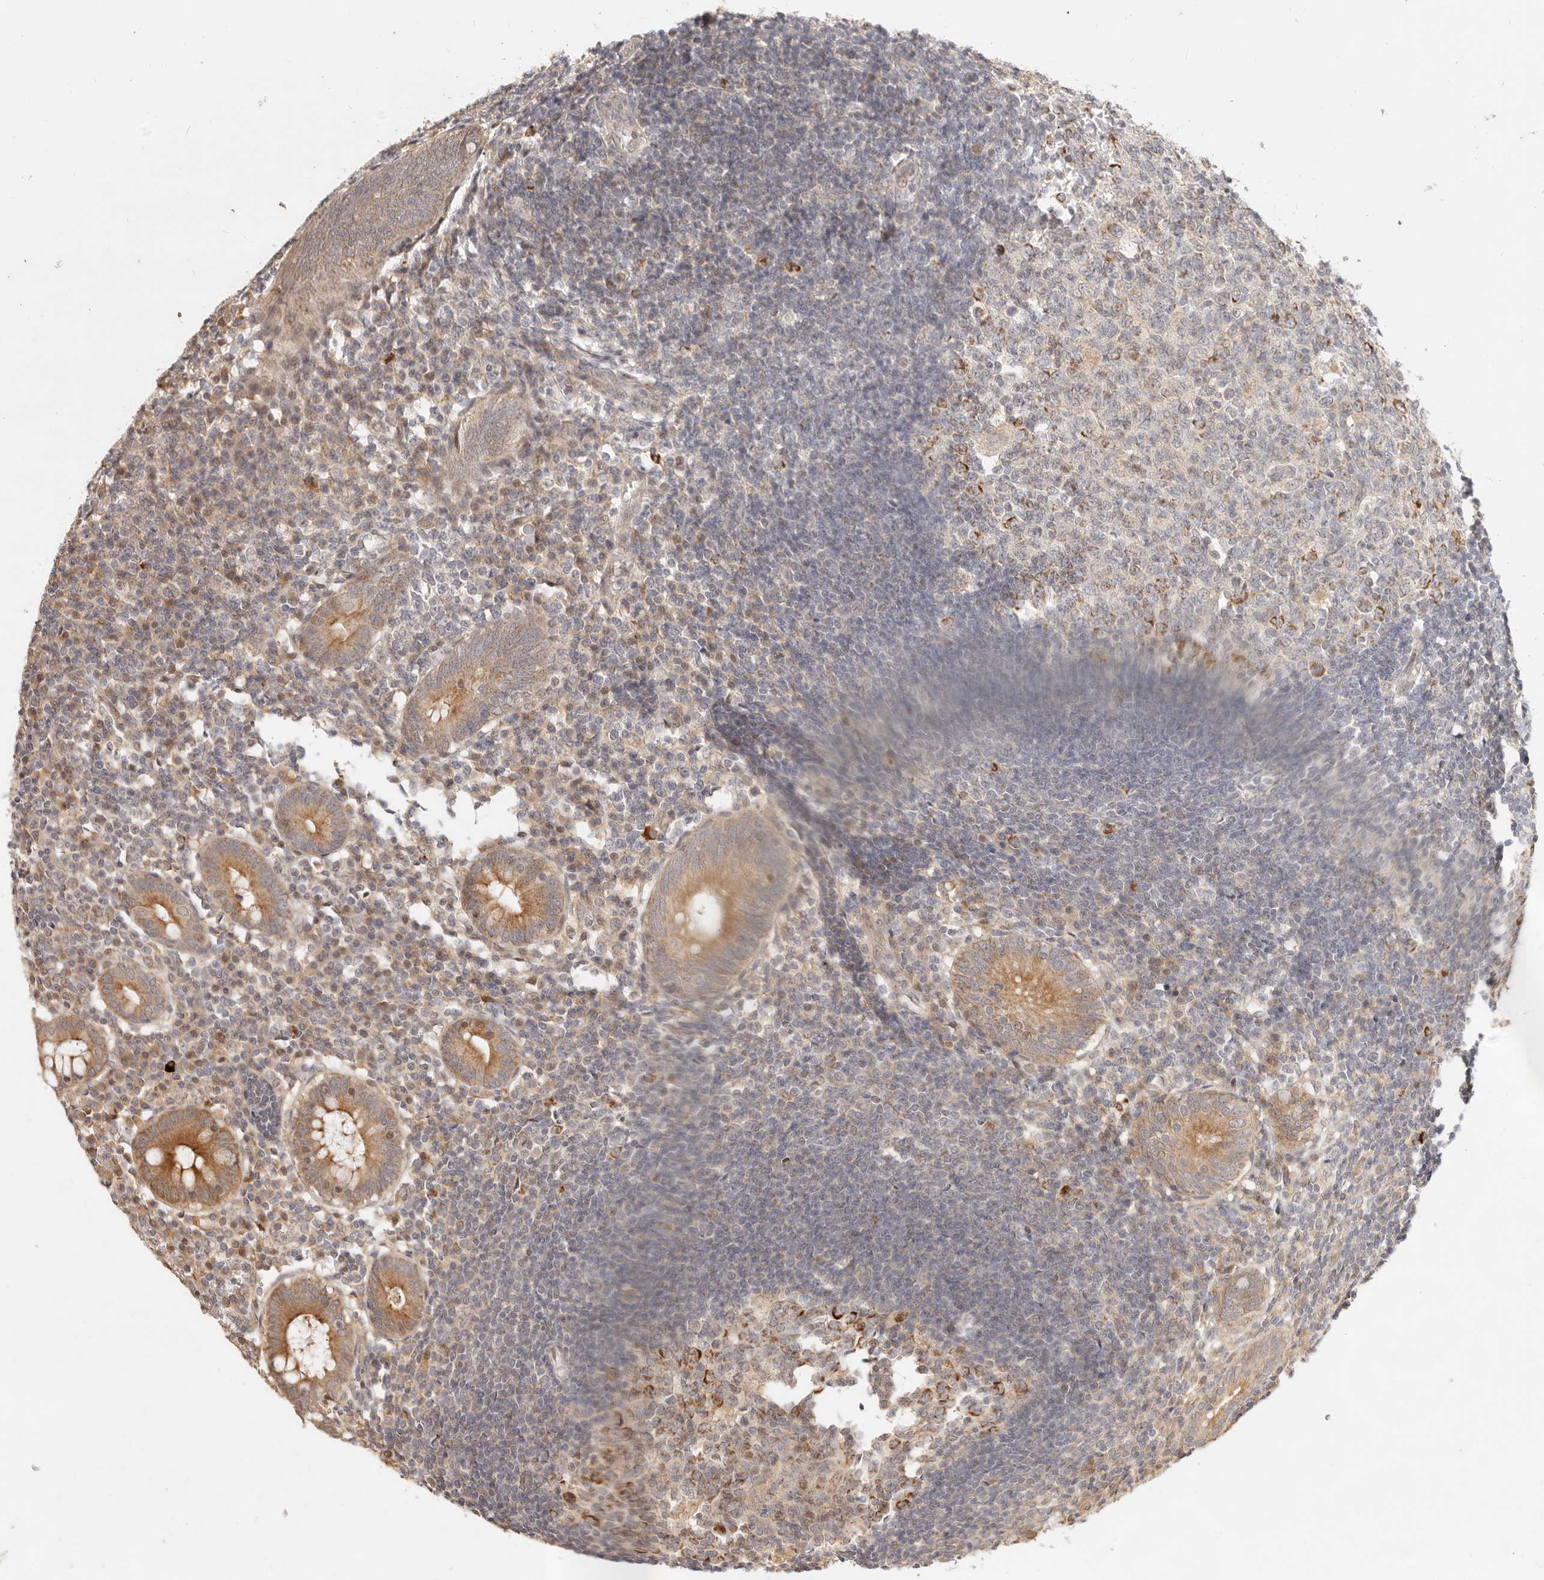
{"staining": {"intensity": "moderate", "quantity": ">75%", "location": "cytoplasmic/membranous"}, "tissue": "appendix", "cell_type": "Glandular cells", "image_type": "normal", "snomed": [{"axis": "morphology", "description": "Normal tissue, NOS"}, {"axis": "topography", "description": "Appendix"}], "caption": "This is a histology image of immunohistochemistry (IHC) staining of benign appendix, which shows moderate staining in the cytoplasmic/membranous of glandular cells.", "gene": "TIMM17A", "patient": {"sex": "female", "age": 54}}